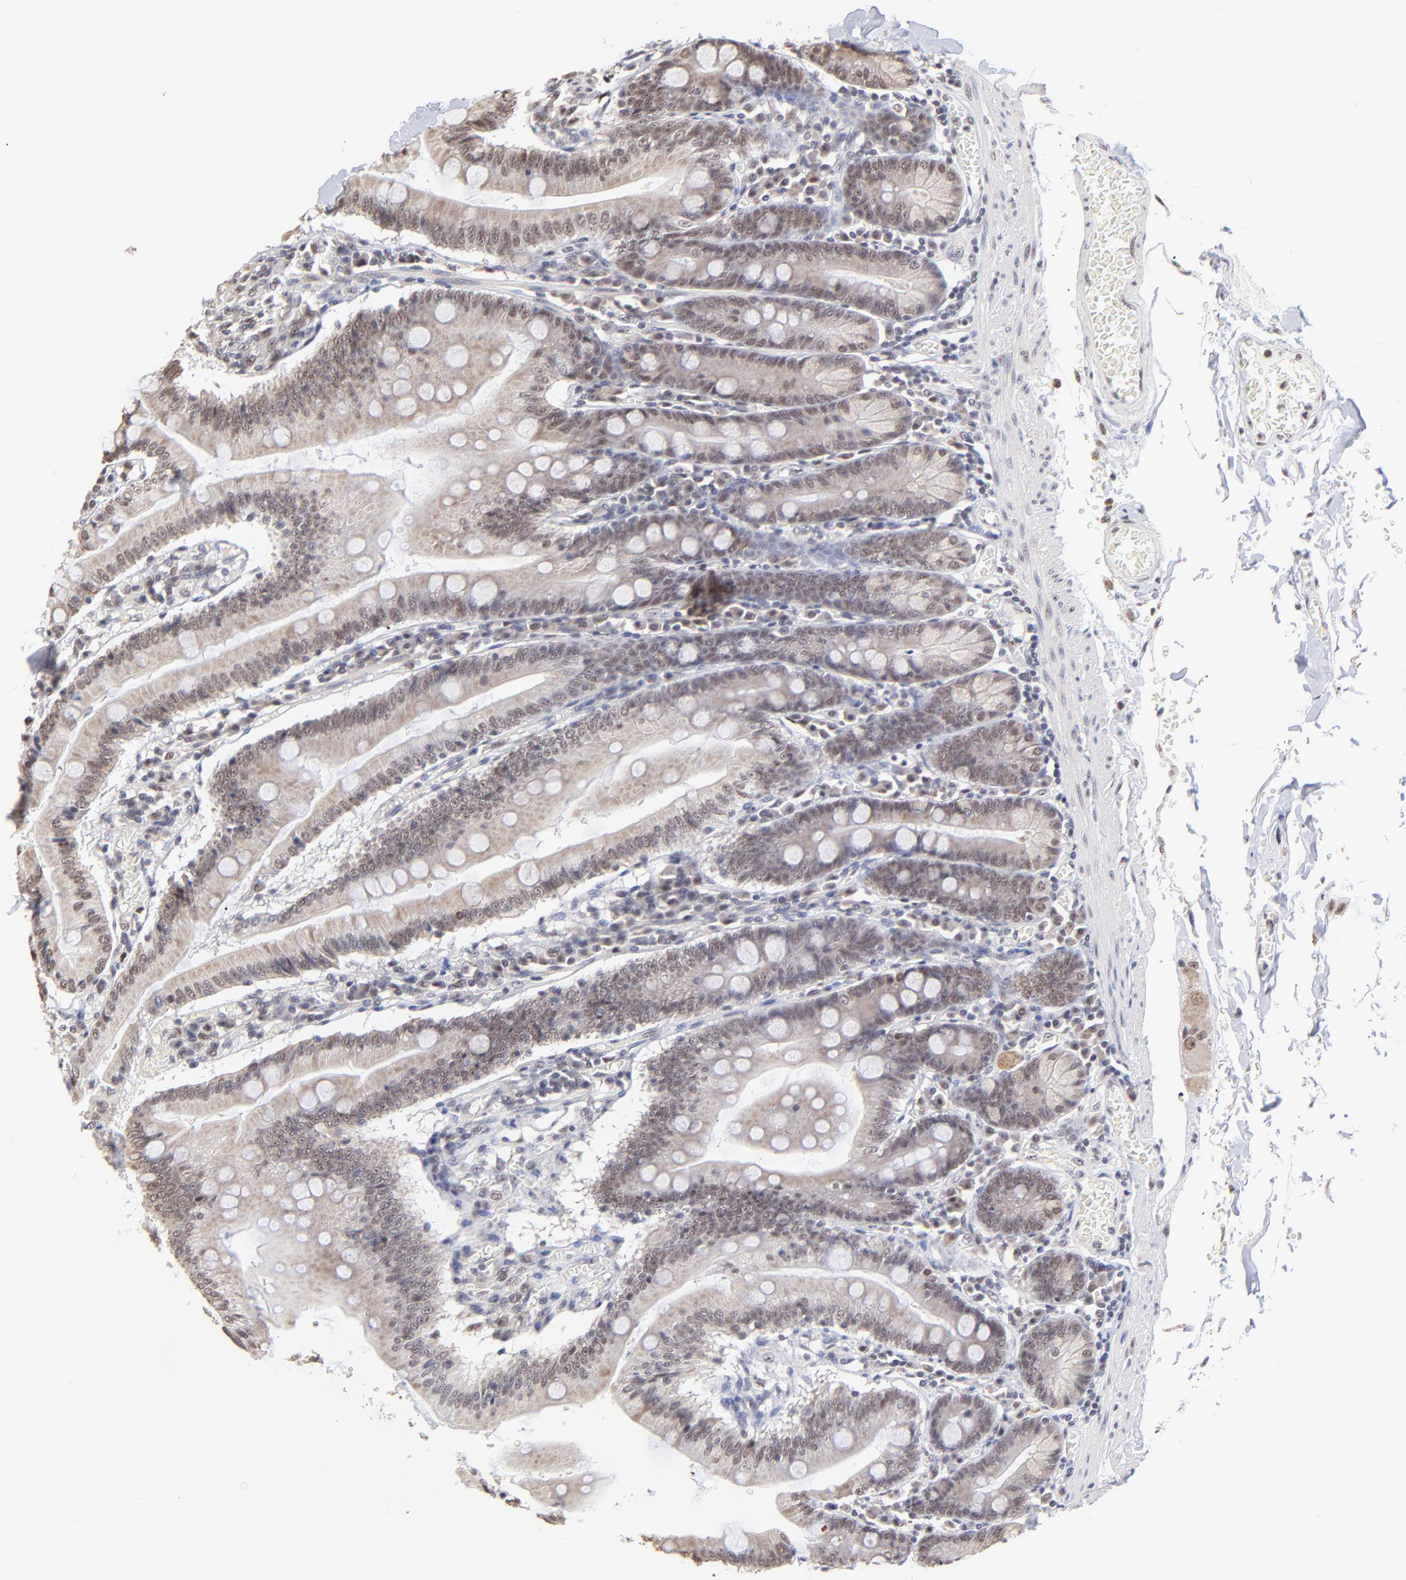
{"staining": {"intensity": "weak", "quantity": ">75%", "location": "cytoplasmic/membranous,nuclear"}, "tissue": "small intestine", "cell_type": "Glandular cells", "image_type": "normal", "snomed": [{"axis": "morphology", "description": "Normal tissue, NOS"}, {"axis": "topography", "description": "Small intestine"}], "caption": "Normal small intestine was stained to show a protein in brown. There is low levels of weak cytoplasmic/membranous,nuclear staining in approximately >75% of glandular cells.", "gene": "ZNF670", "patient": {"sex": "male", "age": 71}}